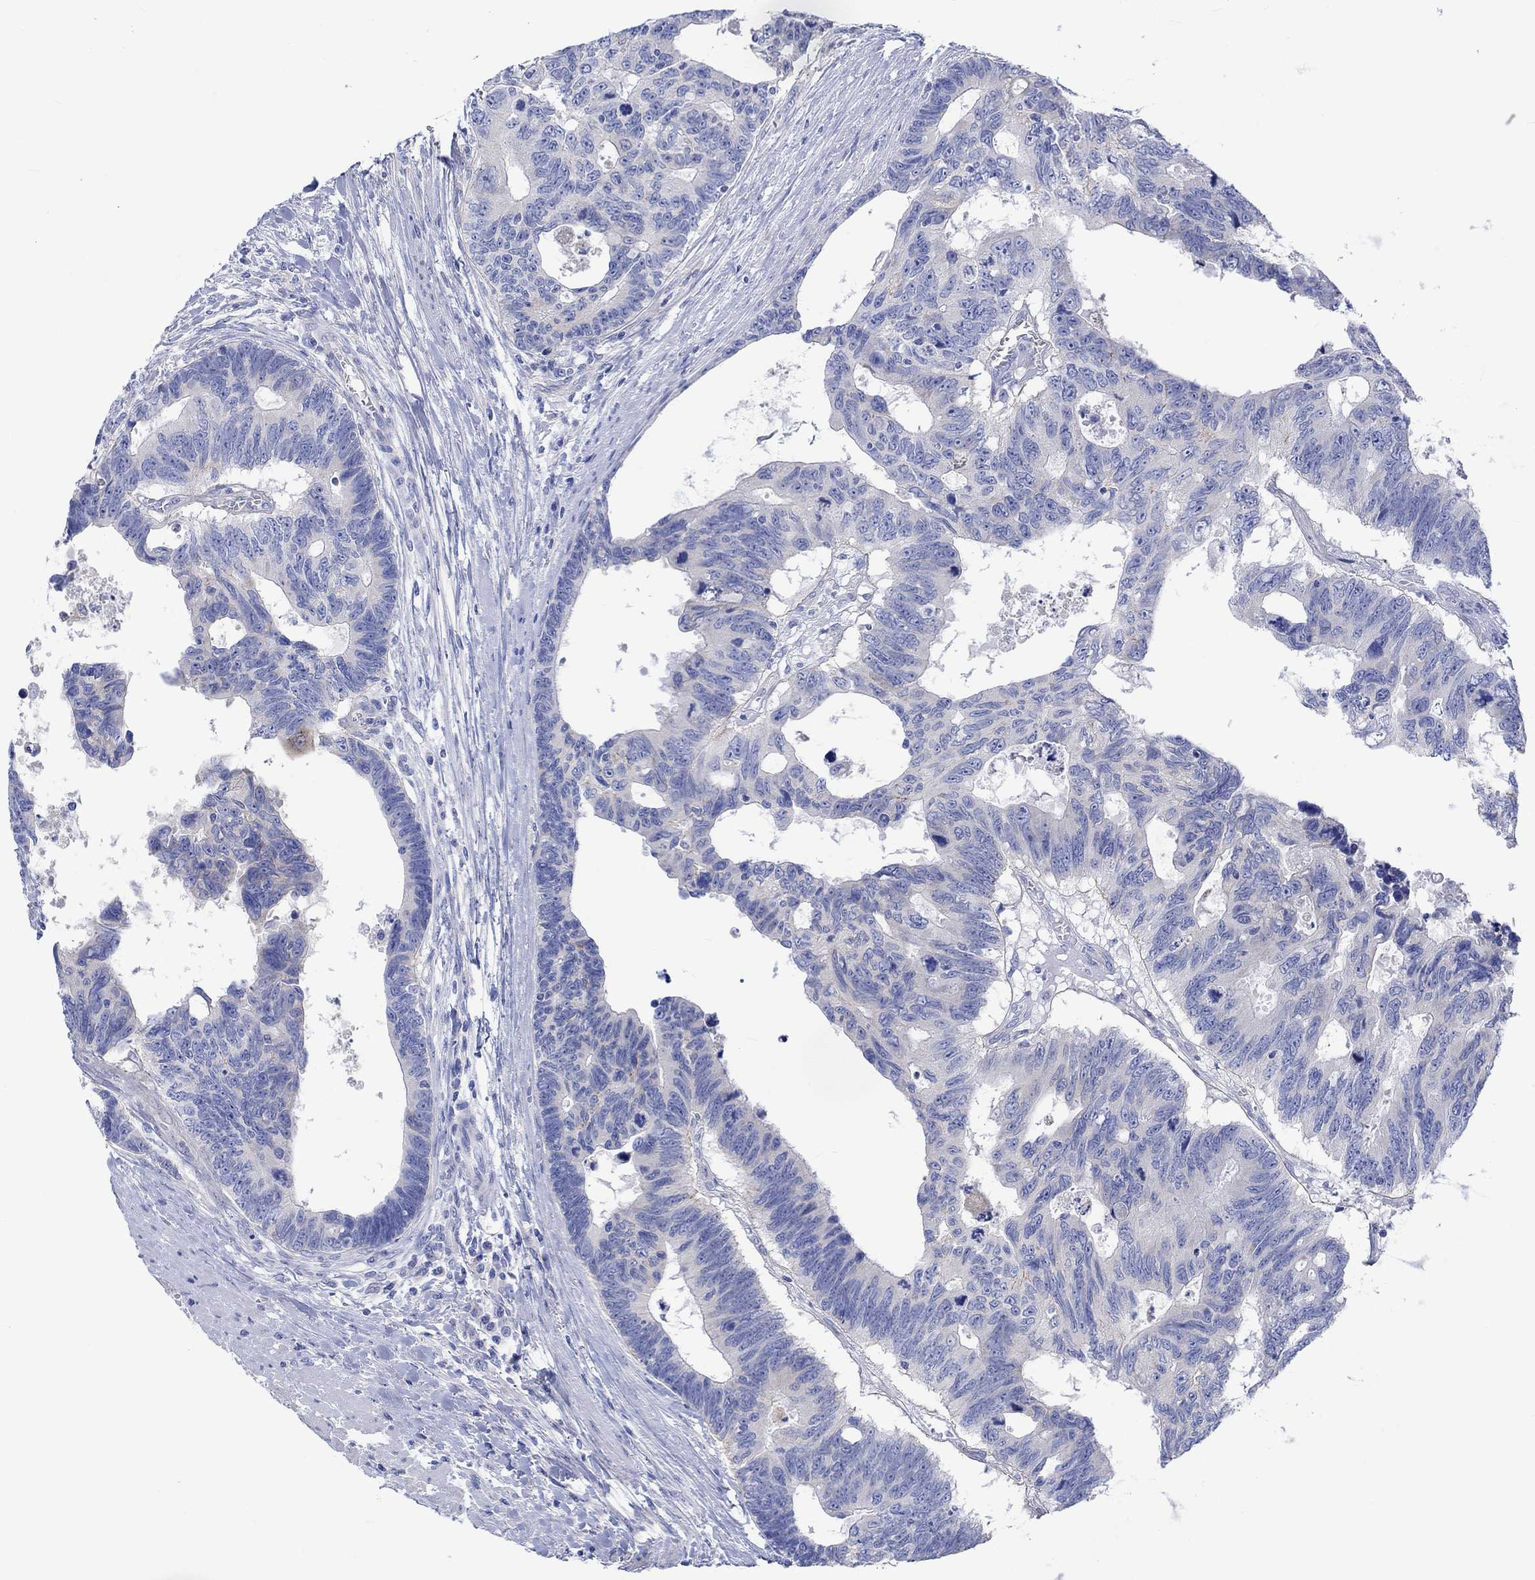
{"staining": {"intensity": "negative", "quantity": "none", "location": "none"}, "tissue": "colorectal cancer", "cell_type": "Tumor cells", "image_type": "cancer", "snomed": [{"axis": "morphology", "description": "Adenocarcinoma, NOS"}, {"axis": "topography", "description": "Colon"}], "caption": "Immunohistochemistry (IHC) image of neoplastic tissue: human adenocarcinoma (colorectal) stained with DAB (3,3'-diaminobenzidine) reveals no significant protein staining in tumor cells.", "gene": "REEP6", "patient": {"sex": "female", "age": 77}}